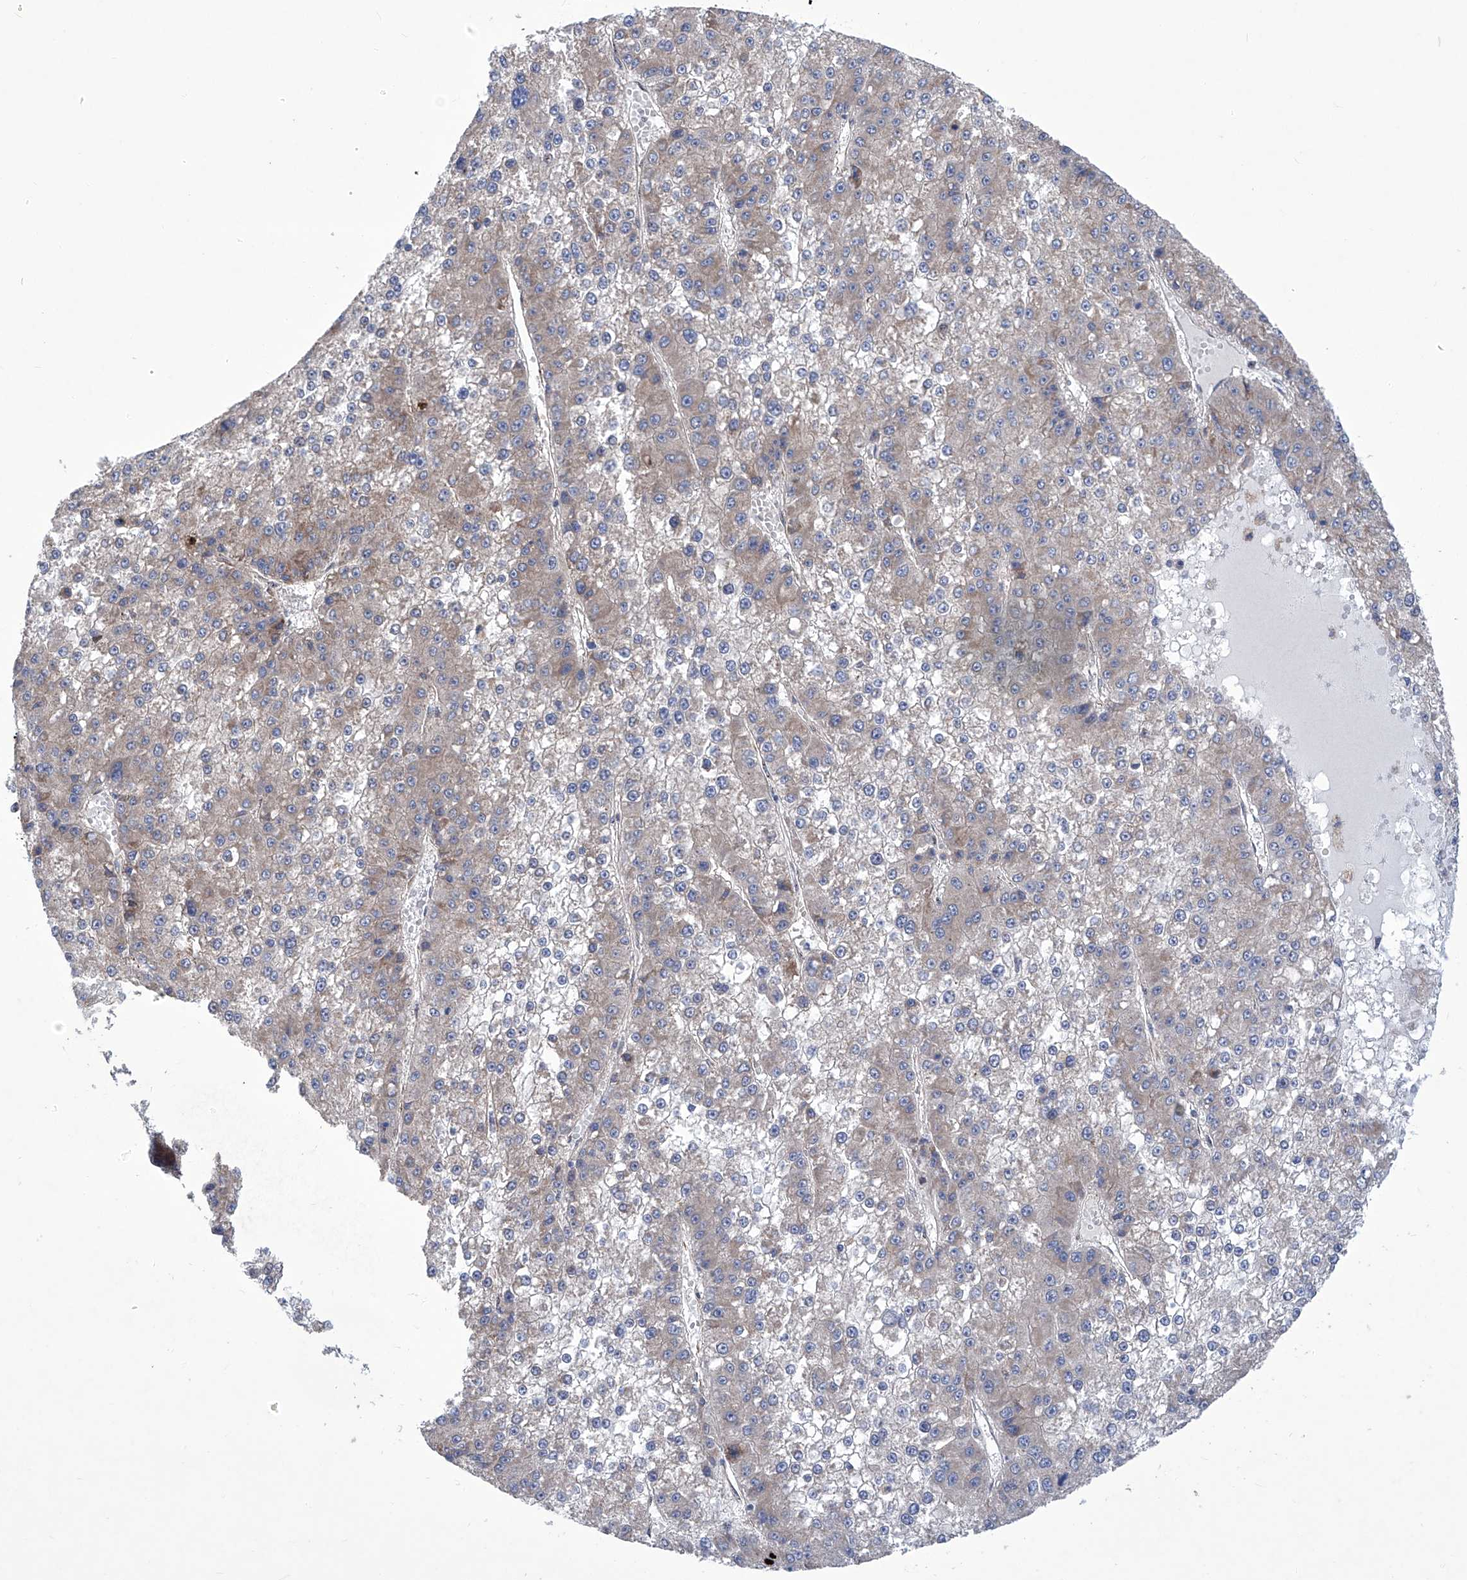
{"staining": {"intensity": "weak", "quantity": "<25%", "location": "cytoplasmic/membranous"}, "tissue": "liver cancer", "cell_type": "Tumor cells", "image_type": "cancer", "snomed": [{"axis": "morphology", "description": "Carcinoma, Hepatocellular, NOS"}, {"axis": "topography", "description": "Liver"}], "caption": "This is an IHC micrograph of liver cancer. There is no staining in tumor cells.", "gene": "KTI12", "patient": {"sex": "female", "age": 73}}